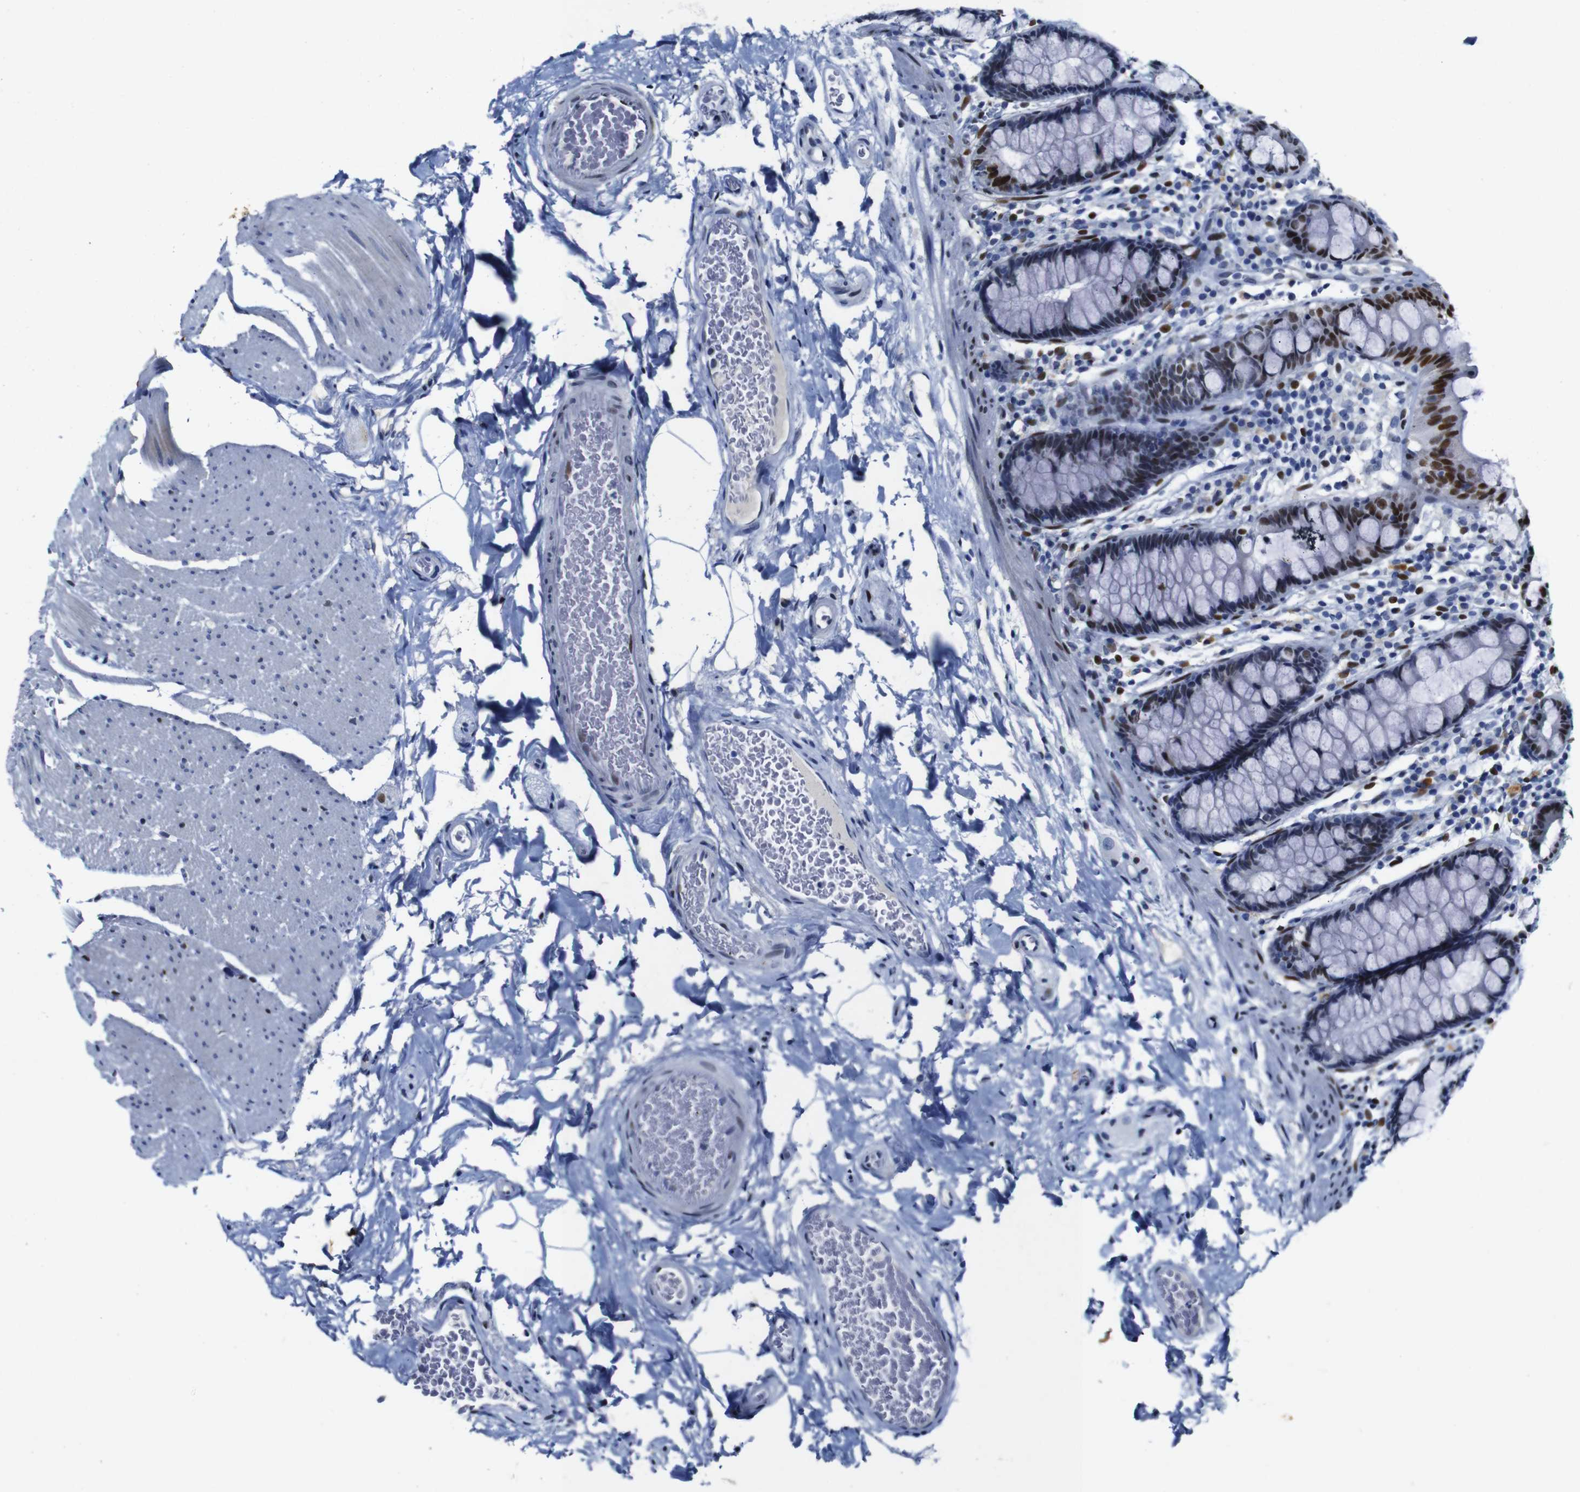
{"staining": {"intensity": "negative", "quantity": "none", "location": "none"}, "tissue": "colon", "cell_type": "Endothelial cells", "image_type": "normal", "snomed": [{"axis": "morphology", "description": "Normal tissue, NOS"}, {"axis": "topography", "description": "Colon"}], "caption": "This is an immunohistochemistry photomicrograph of benign human colon. There is no expression in endothelial cells.", "gene": "FOSL2", "patient": {"sex": "female", "age": 80}}